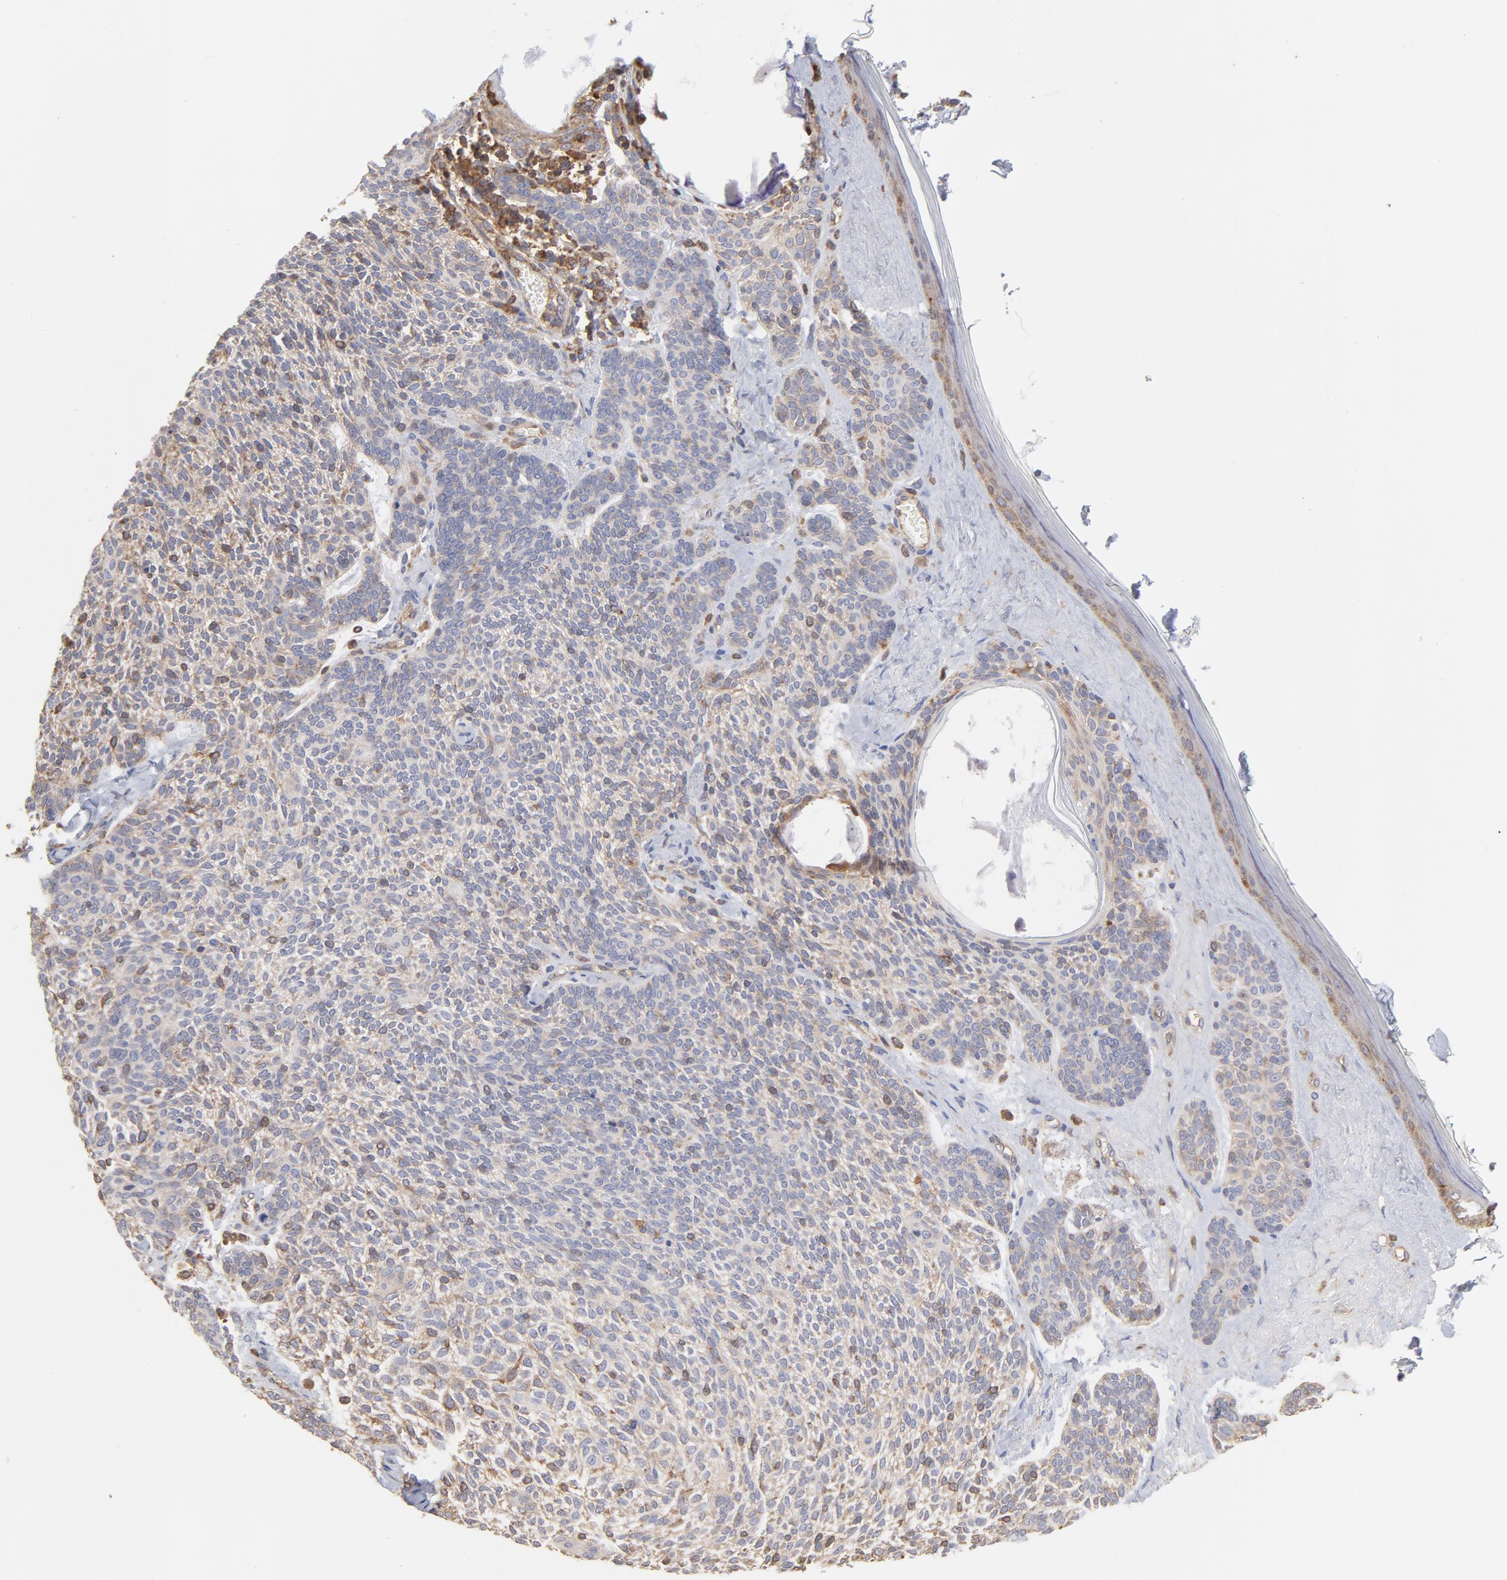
{"staining": {"intensity": "weak", "quantity": "25%-75%", "location": "cytoplasmic/membranous"}, "tissue": "skin cancer", "cell_type": "Tumor cells", "image_type": "cancer", "snomed": [{"axis": "morphology", "description": "Normal tissue, NOS"}, {"axis": "morphology", "description": "Basal cell carcinoma"}, {"axis": "topography", "description": "Skin"}], "caption": "Protein staining reveals weak cytoplasmic/membranous expression in approximately 25%-75% of tumor cells in basal cell carcinoma (skin).", "gene": "MAPRE1", "patient": {"sex": "female", "age": 70}}